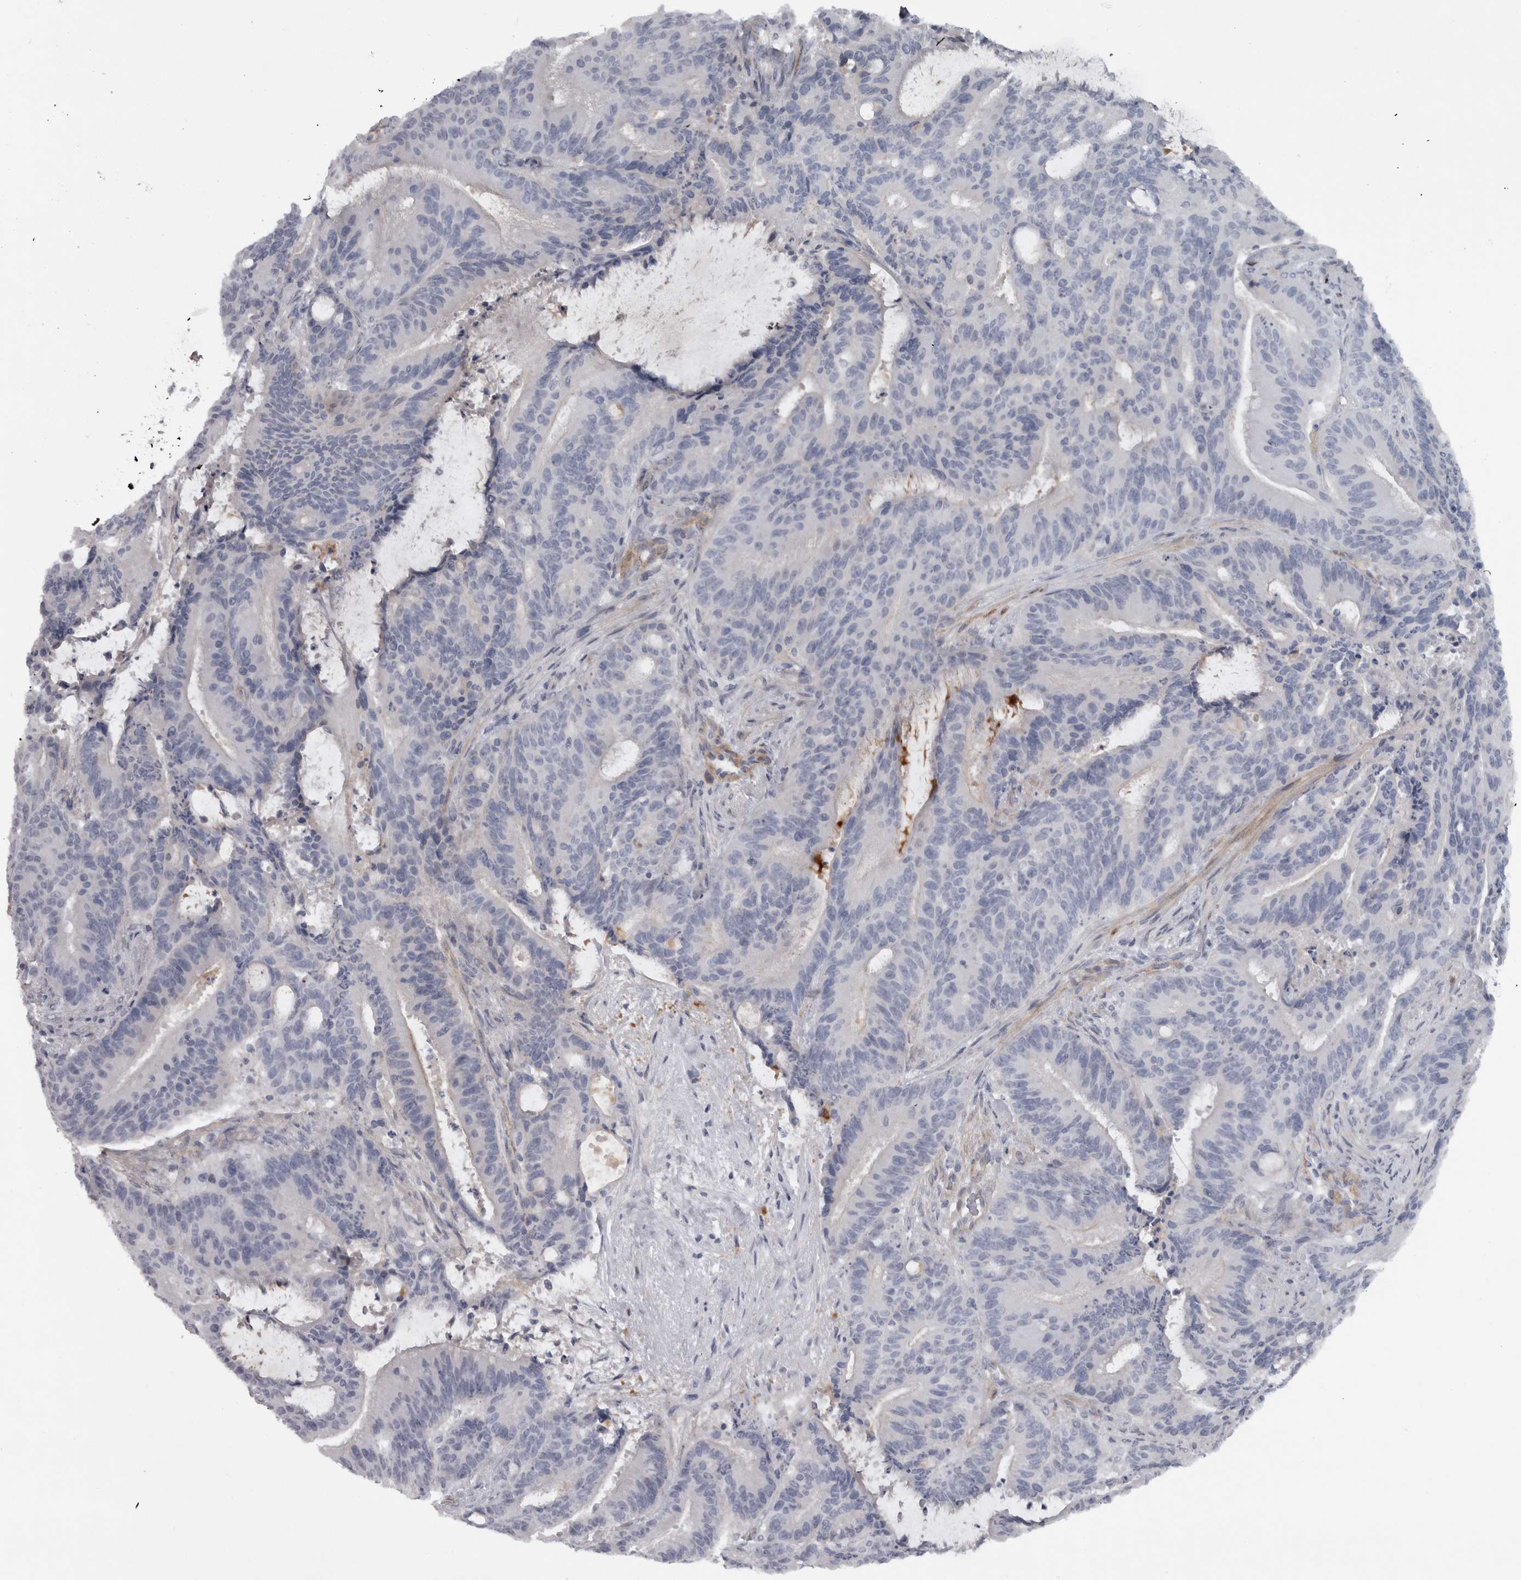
{"staining": {"intensity": "negative", "quantity": "none", "location": "none"}, "tissue": "liver cancer", "cell_type": "Tumor cells", "image_type": "cancer", "snomed": [{"axis": "morphology", "description": "Normal tissue, NOS"}, {"axis": "morphology", "description": "Cholangiocarcinoma"}, {"axis": "topography", "description": "Liver"}, {"axis": "topography", "description": "Peripheral nerve tissue"}], "caption": "Liver cancer (cholangiocarcinoma) was stained to show a protein in brown. There is no significant expression in tumor cells.", "gene": "PPP1R12B", "patient": {"sex": "female", "age": 73}}